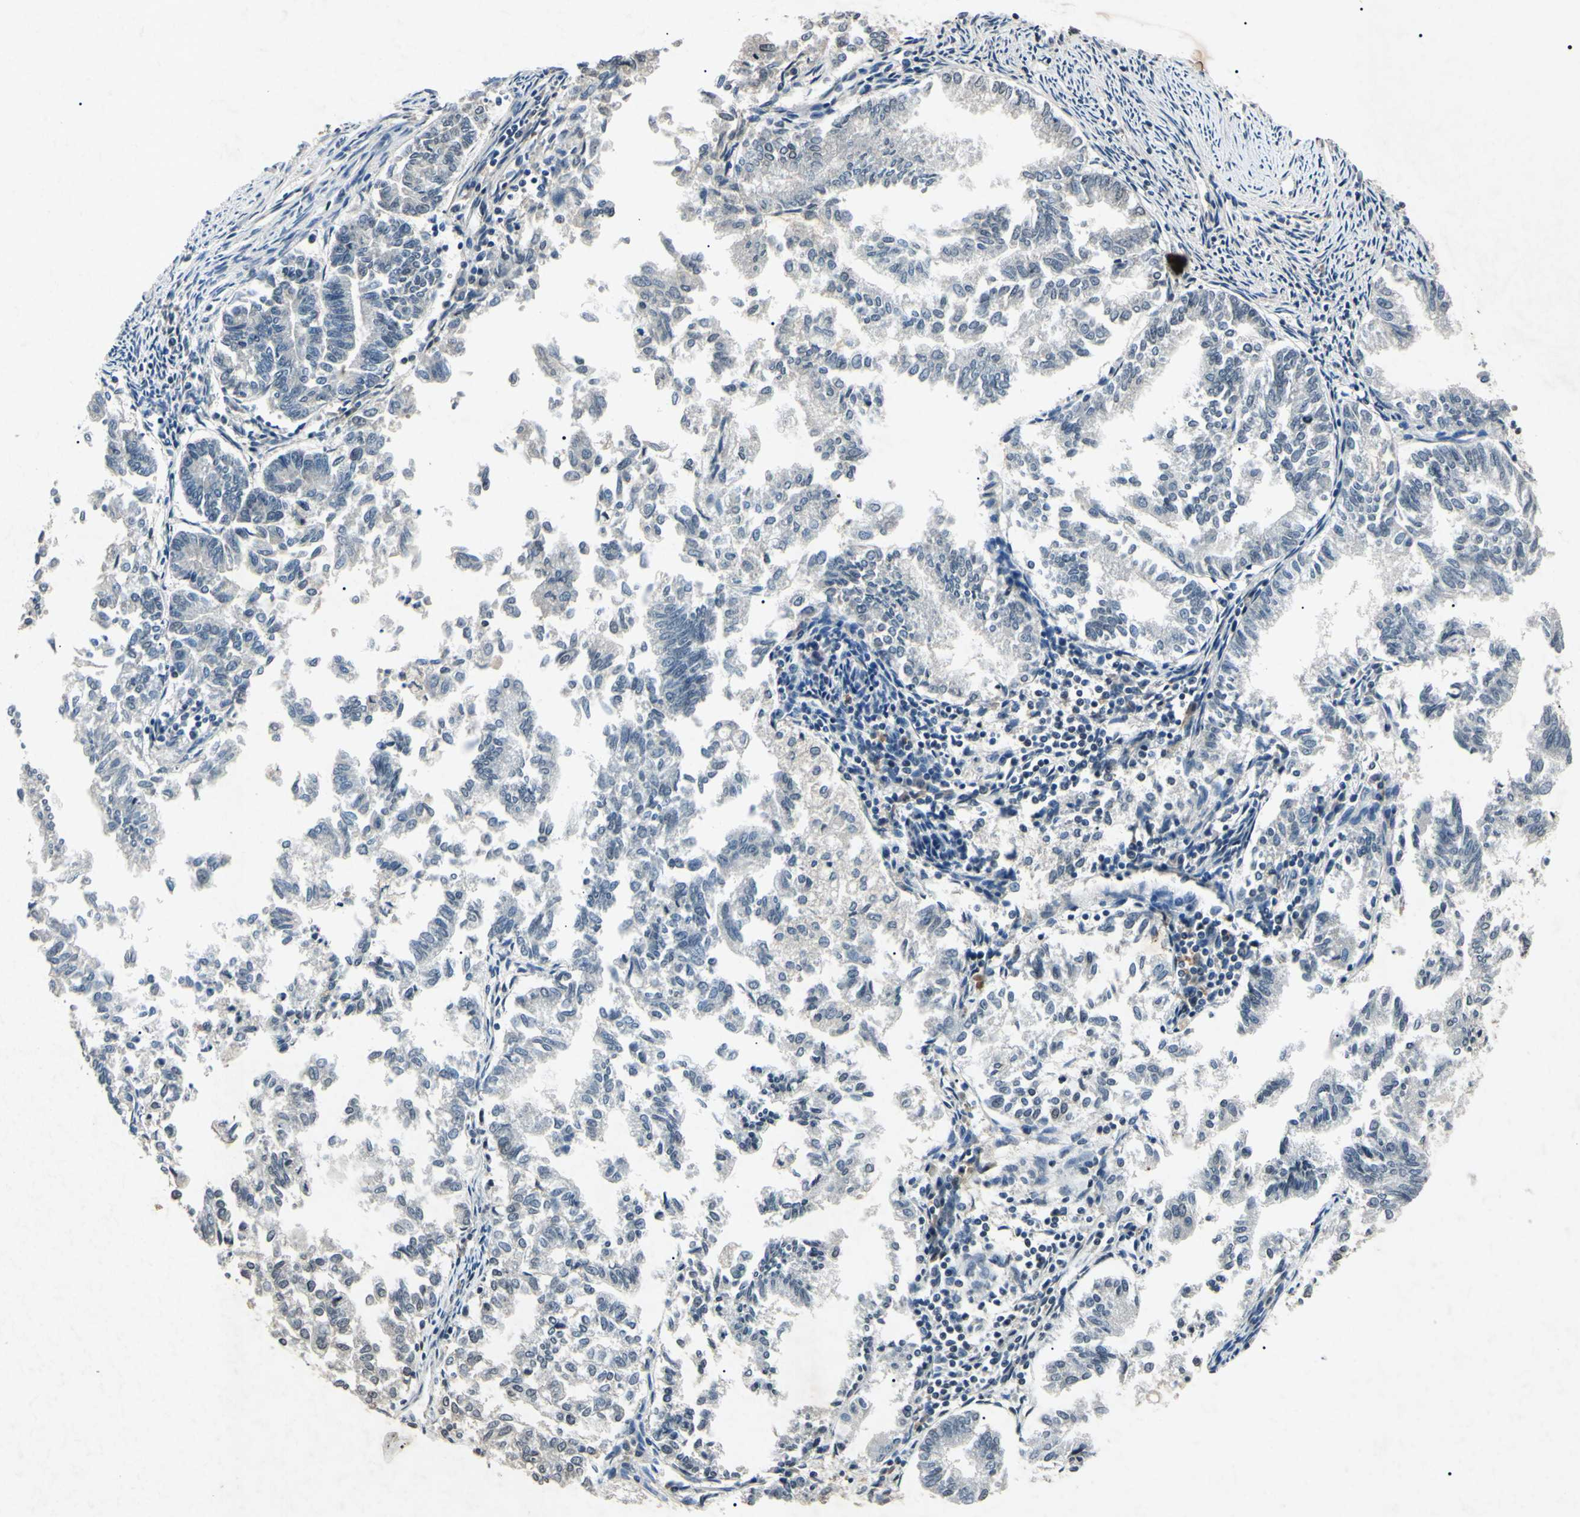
{"staining": {"intensity": "negative", "quantity": "none", "location": "none"}, "tissue": "endometrial cancer", "cell_type": "Tumor cells", "image_type": "cancer", "snomed": [{"axis": "morphology", "description": "Necrosis, NOS"}, {"axis": "morphology", "description": "Adenocarcinoma, NOS"}, {"axis": "topography", "description": "Endometrium"}], "caption": "The histopathology image shows no staining of tumor cells in adenocarcinoma (endometrial).", "gene": "AEBP1", "patient": {"sex": "female", "age": 79}}